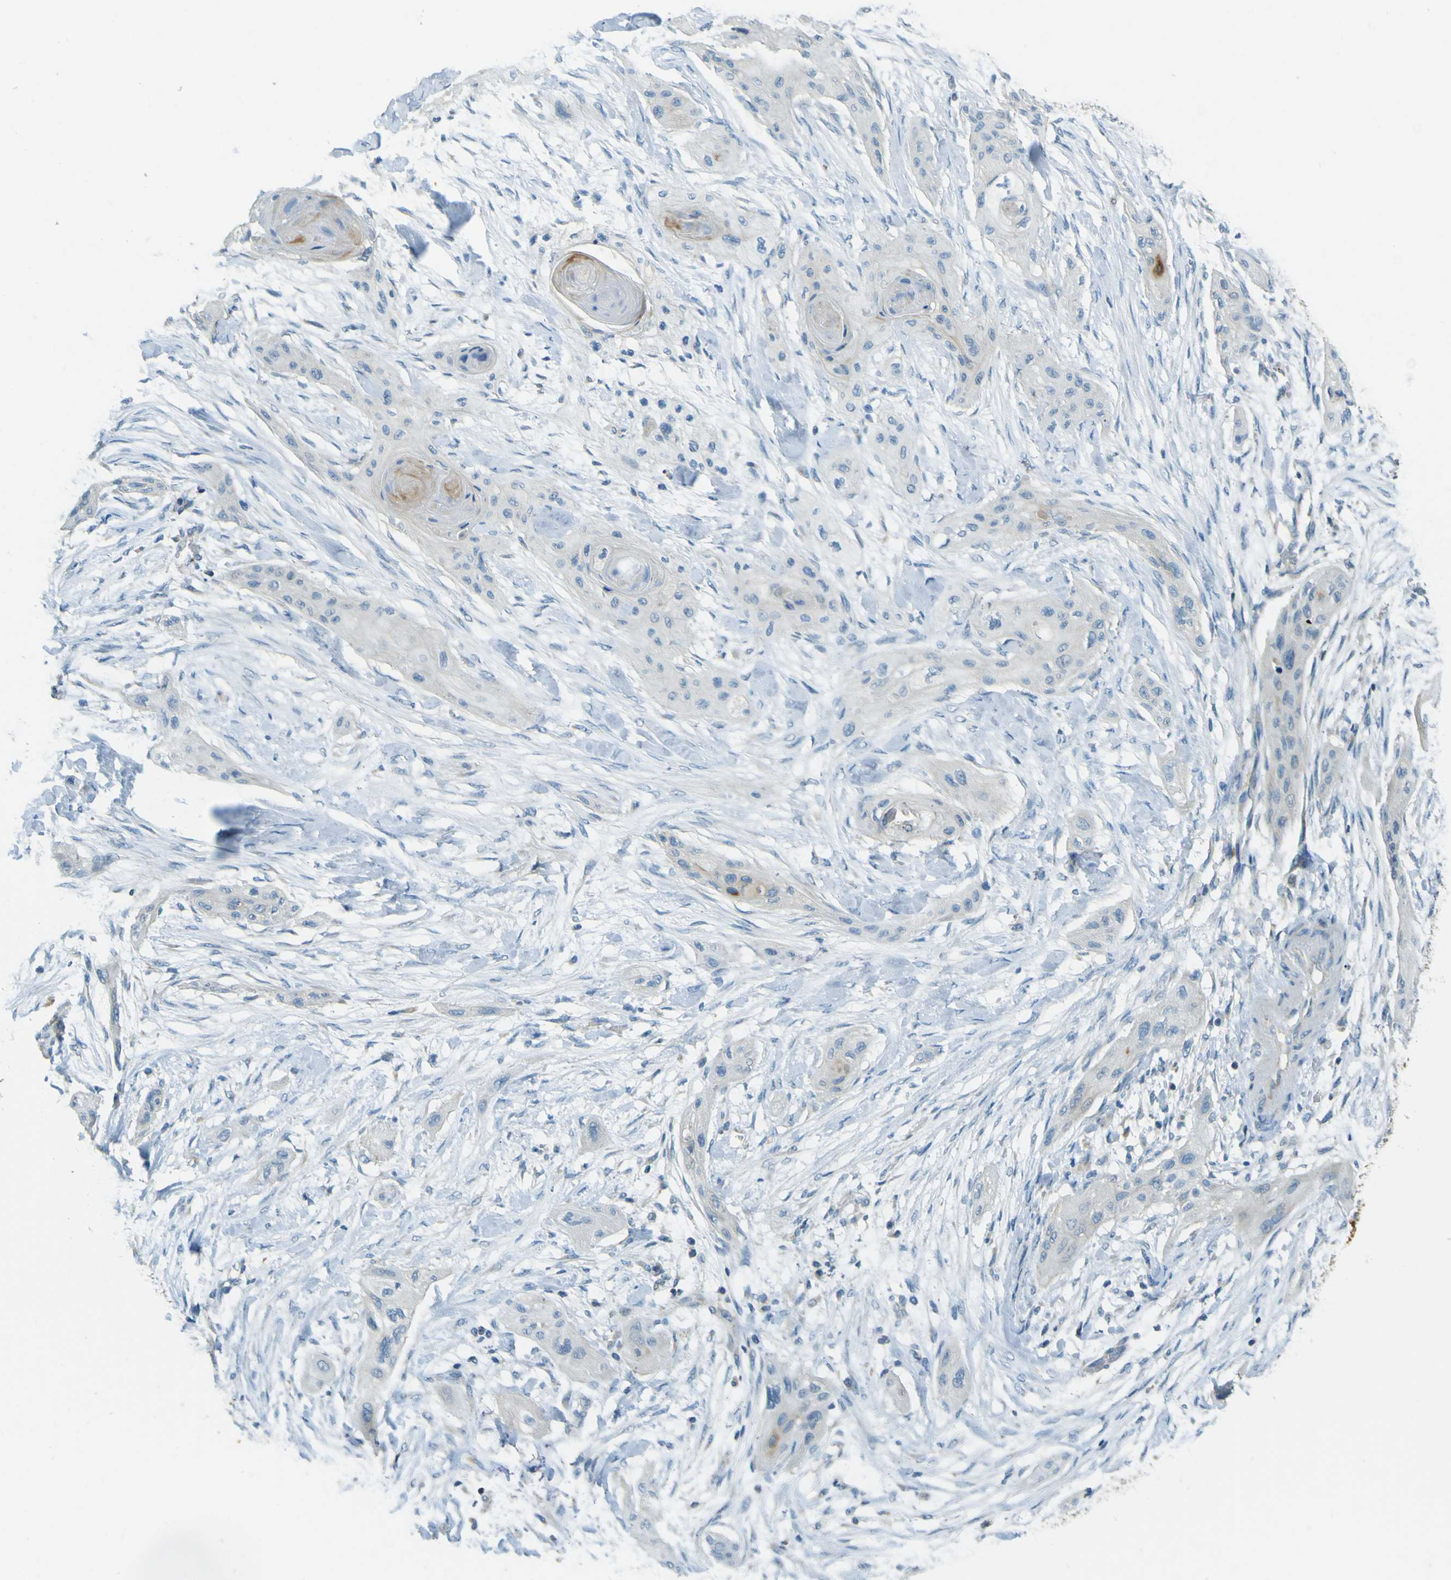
{"staining": {"intensity": "negative", "quantity": "none", "location": "none"}, "tissue": "lung cancer", "cell_type": "Tumor cells", "image_type": "cancer", "snomed": [{"axis": "morphology", "description": "Squamous cell carcinoma, NOS"}, {"axis": "topography", "description": "Lung"}], "caption": "Immunohistochemical staining of human lung cancer (squamous cell carcinoma) reveals no significant expression in tumor cells. The staining was performed using DAB to visualize the protein expression in brown, while the nuclei were stained in blue with hematoxylin (Magnification: 20x).", "gene": "FKTN", "patient": {"sex": "female", "age": 47}}